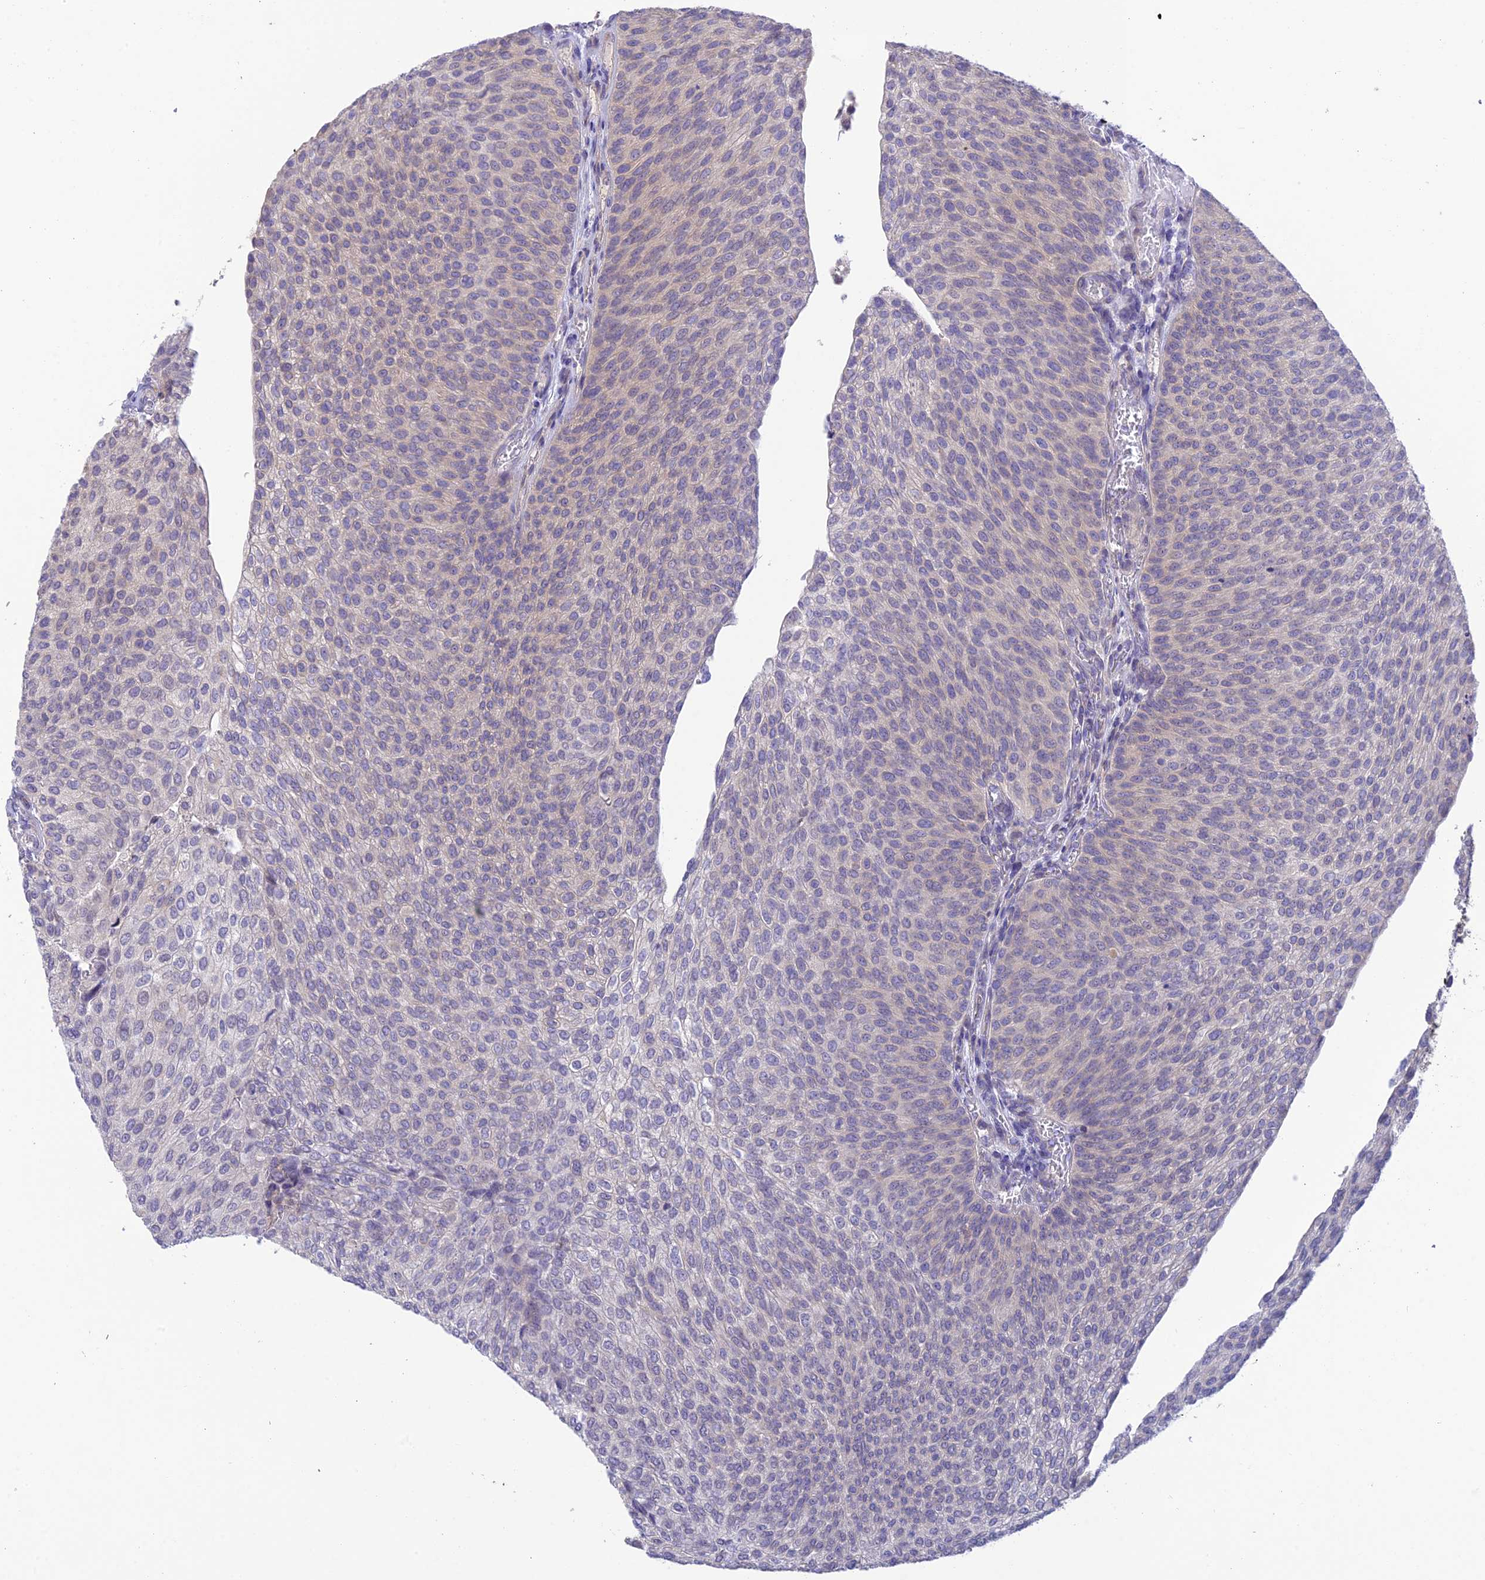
{"staining": {"intensity": "negative", "quantity": "none", "location": "none"}, "tissue": "urothelial cancer", "cell_type": "Tumor cells", "image_type": "cancer", "snomed": [{"axis": "morphology", "description": "Urothelial carcinoma, High grade"}, {"axis": "topography", "description": "Urinary bladder"}], "caption": "Tumor cells are negative for brown protein staining in urothelial cancer.", "gene": "BMT2", "patient": {"sex": "female", "age": 79}}